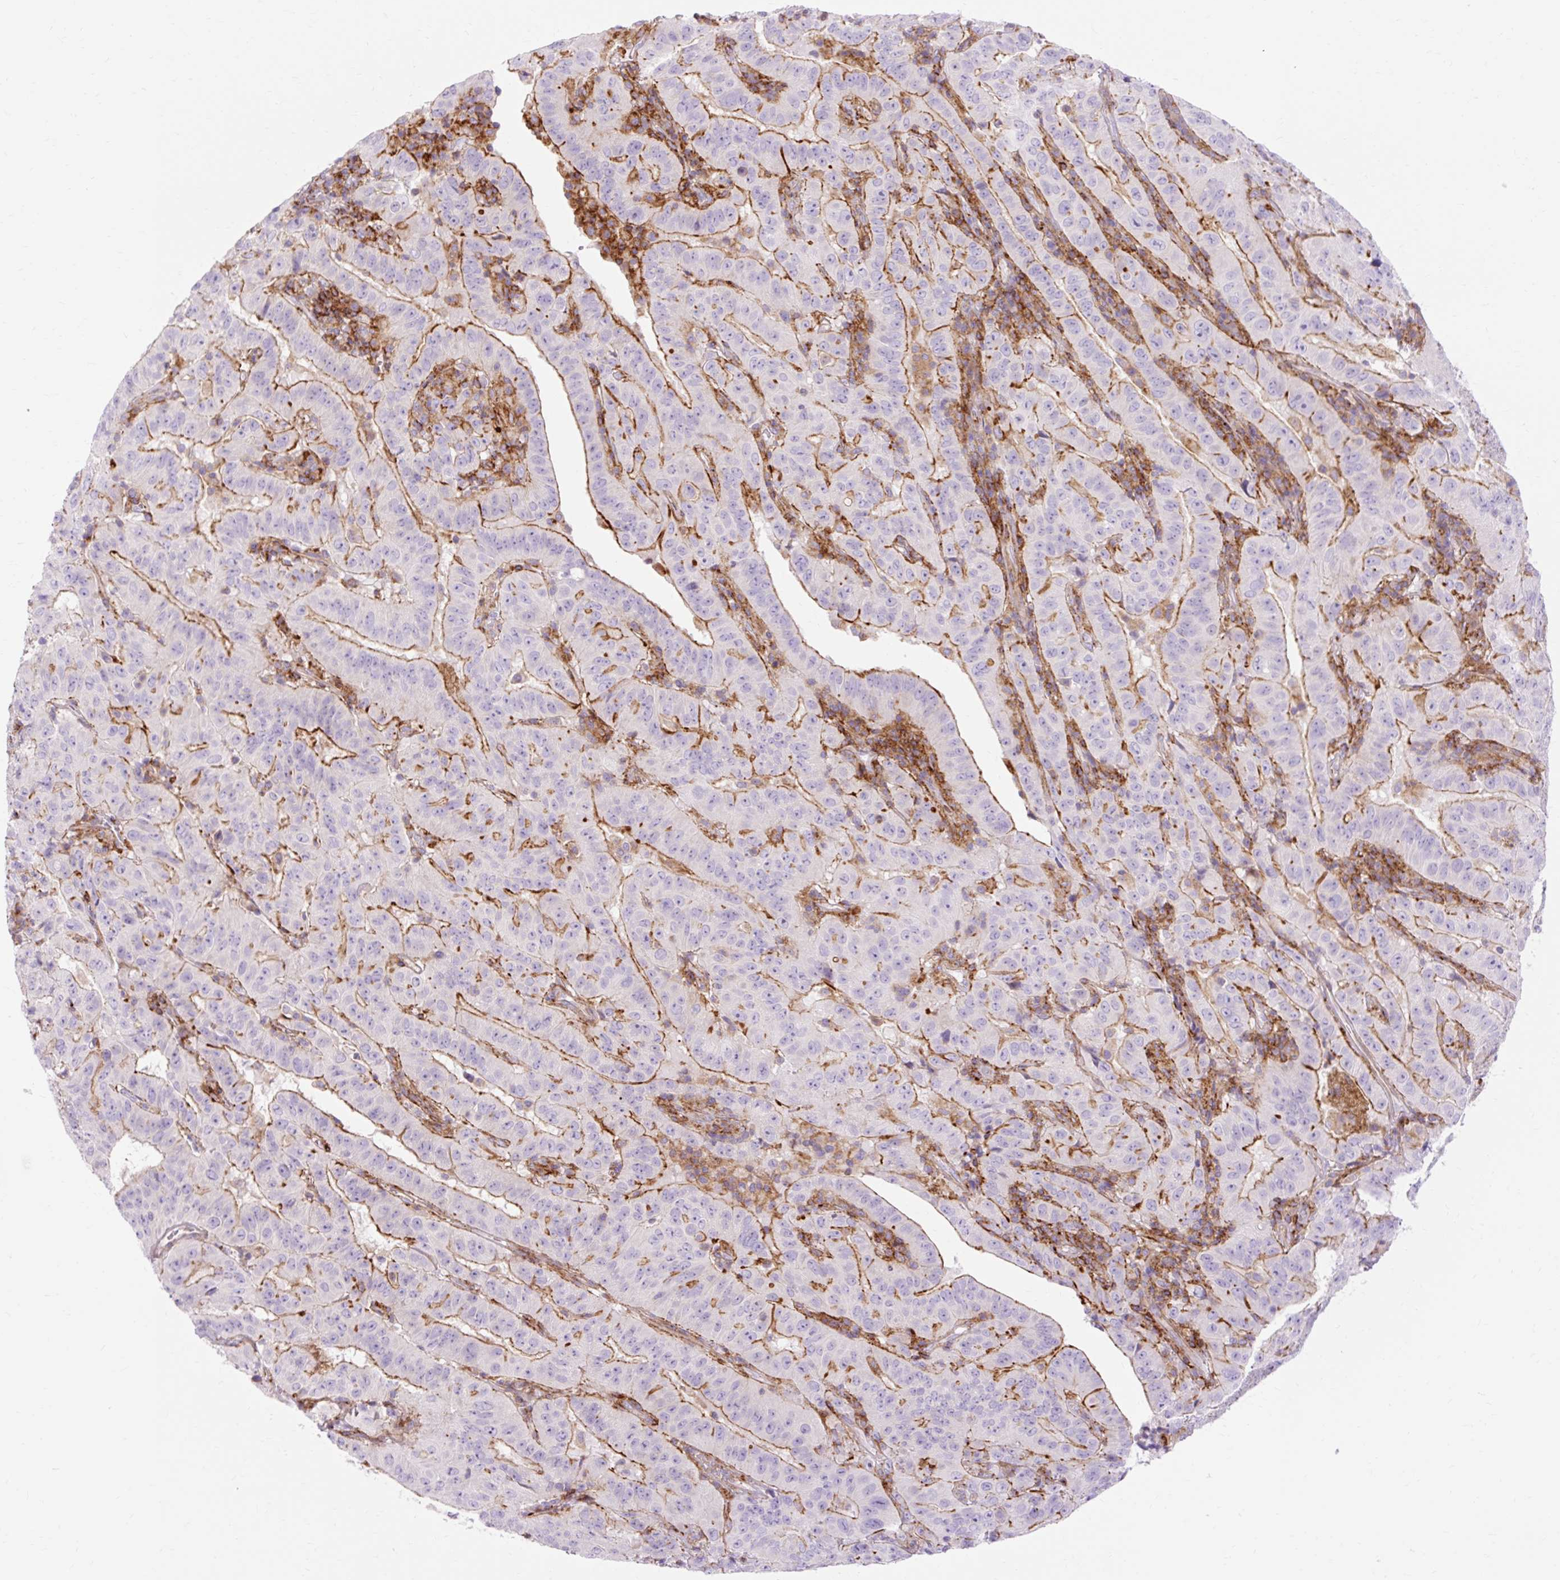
{"staining": {"intensity": "strong", "quantity": "25%-75%", "location": "cytoplasmic/membranous"}, "tissue": "pancreatic cancer", "cell_type": "Tumor cells", "image_type": "cancer", "snomed": [{"axis": "morphology", "description": "Adenocarcinoma, NOS"}, {"axis": "topography", "description": "Pancreas"}], "caption": "Pancreatic adenocarcinoma stained for a protein (brown) exhibits strong cytoplasmic/membranous positive positivity in about 25%-75% of tumor cells.", "gene": "CORO7-PAM16", "patient": {"sex": "male", "age": 63}}